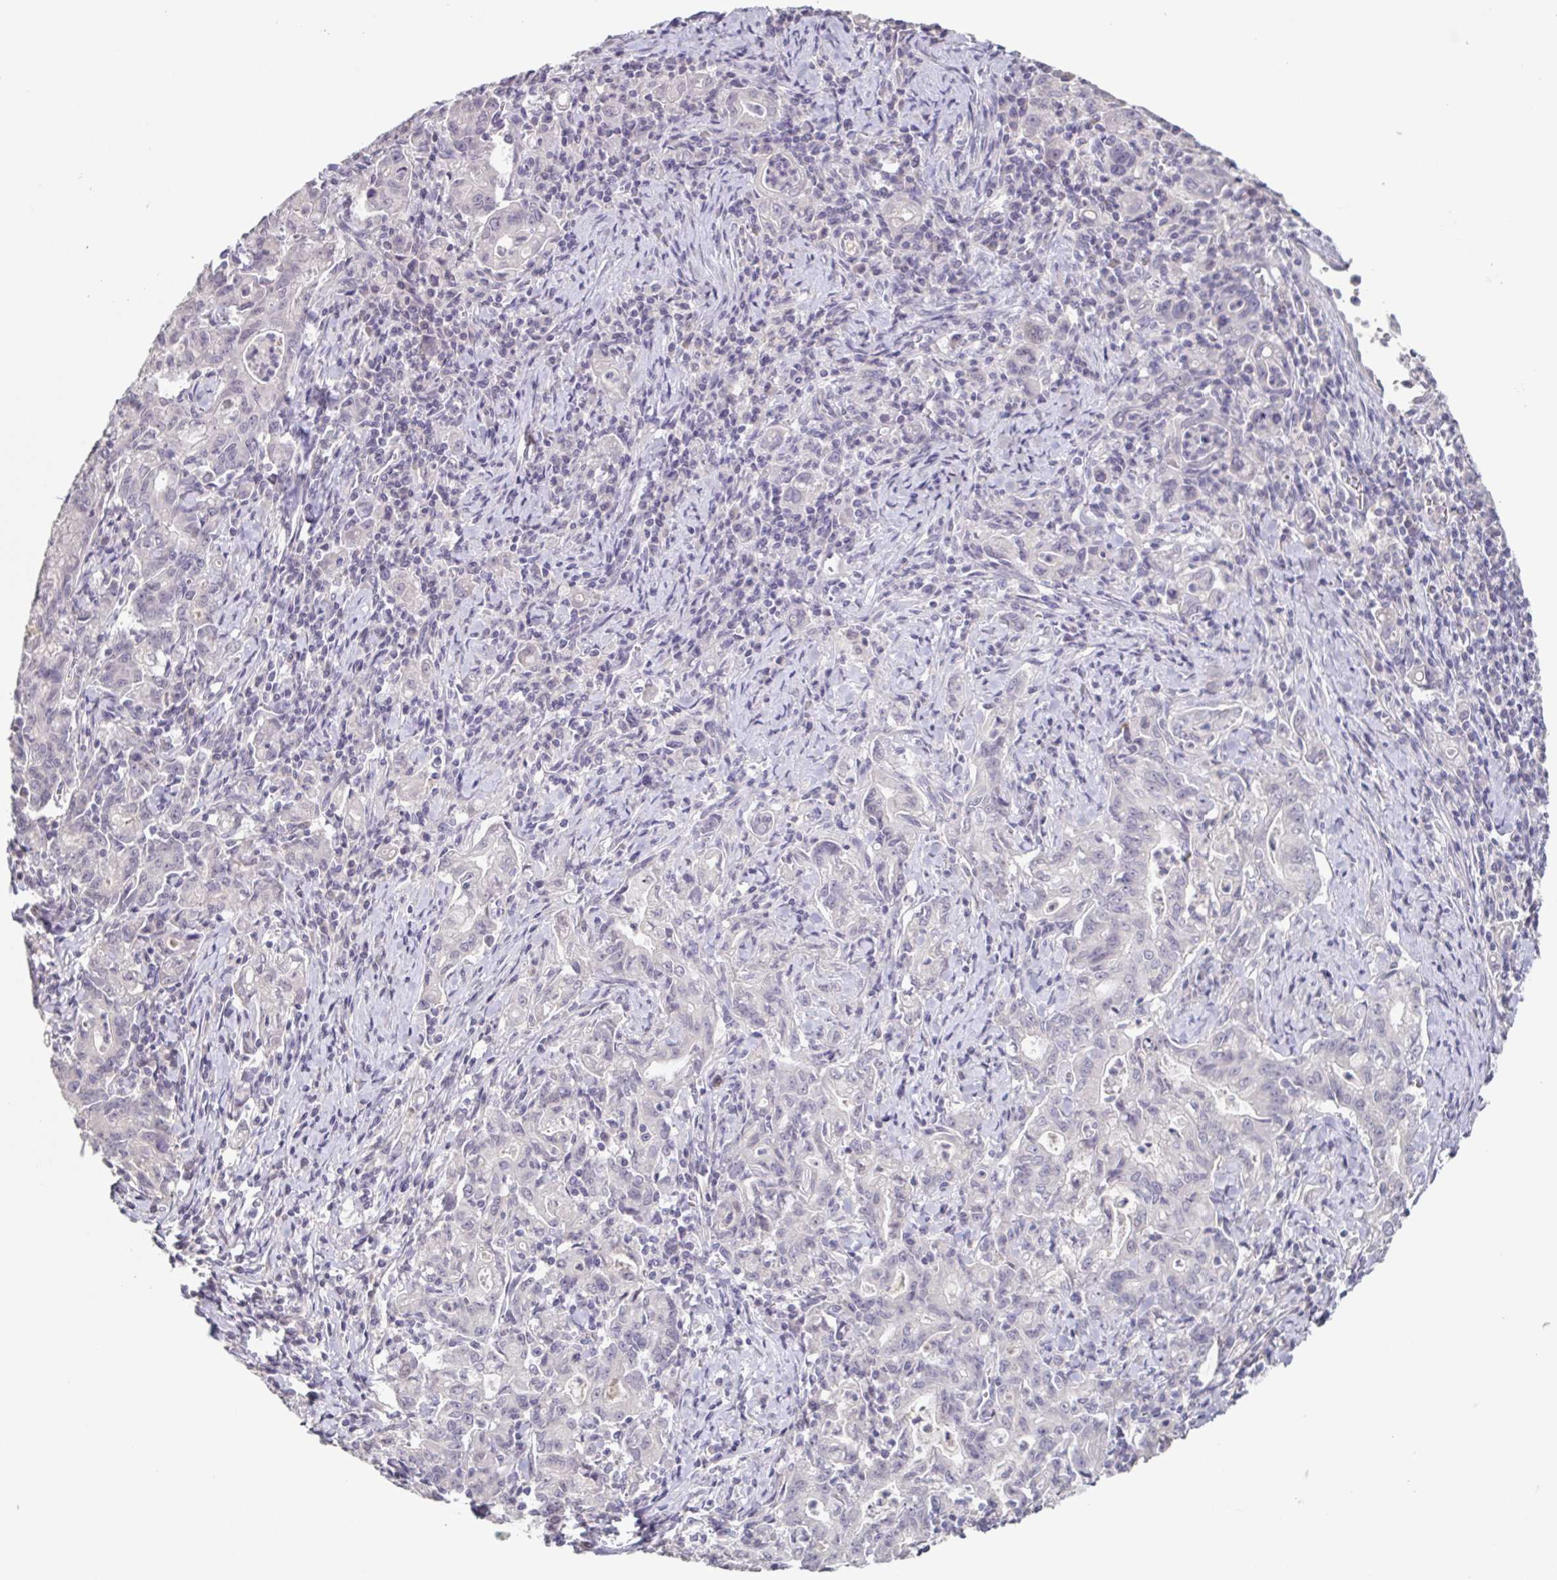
{"staining": {"intensity": "negative", "quantity": "none", "location": "none"}, "tissue": "stomach cancer", "cell_type": "Tumor cells", "image_type": "cancer", "snomed": [{"axis": "morphology", "description": "Adenocarcinoma, NOS"}, {"axis": "topography", "description": "Stomach, upper"}], "caption": "This is a photomicrograph of immunohistochemistry staining of adenocarcinoma (stomach), which shows no staining in tumor cells. (Stains: DAB immunohistochemistry (IHC) with hematoxylin counter stain, Microscopy: brightfield microscopy at high magnification).", "gene": "INSL5", "patient": {"sex": "female", "age": 79}}